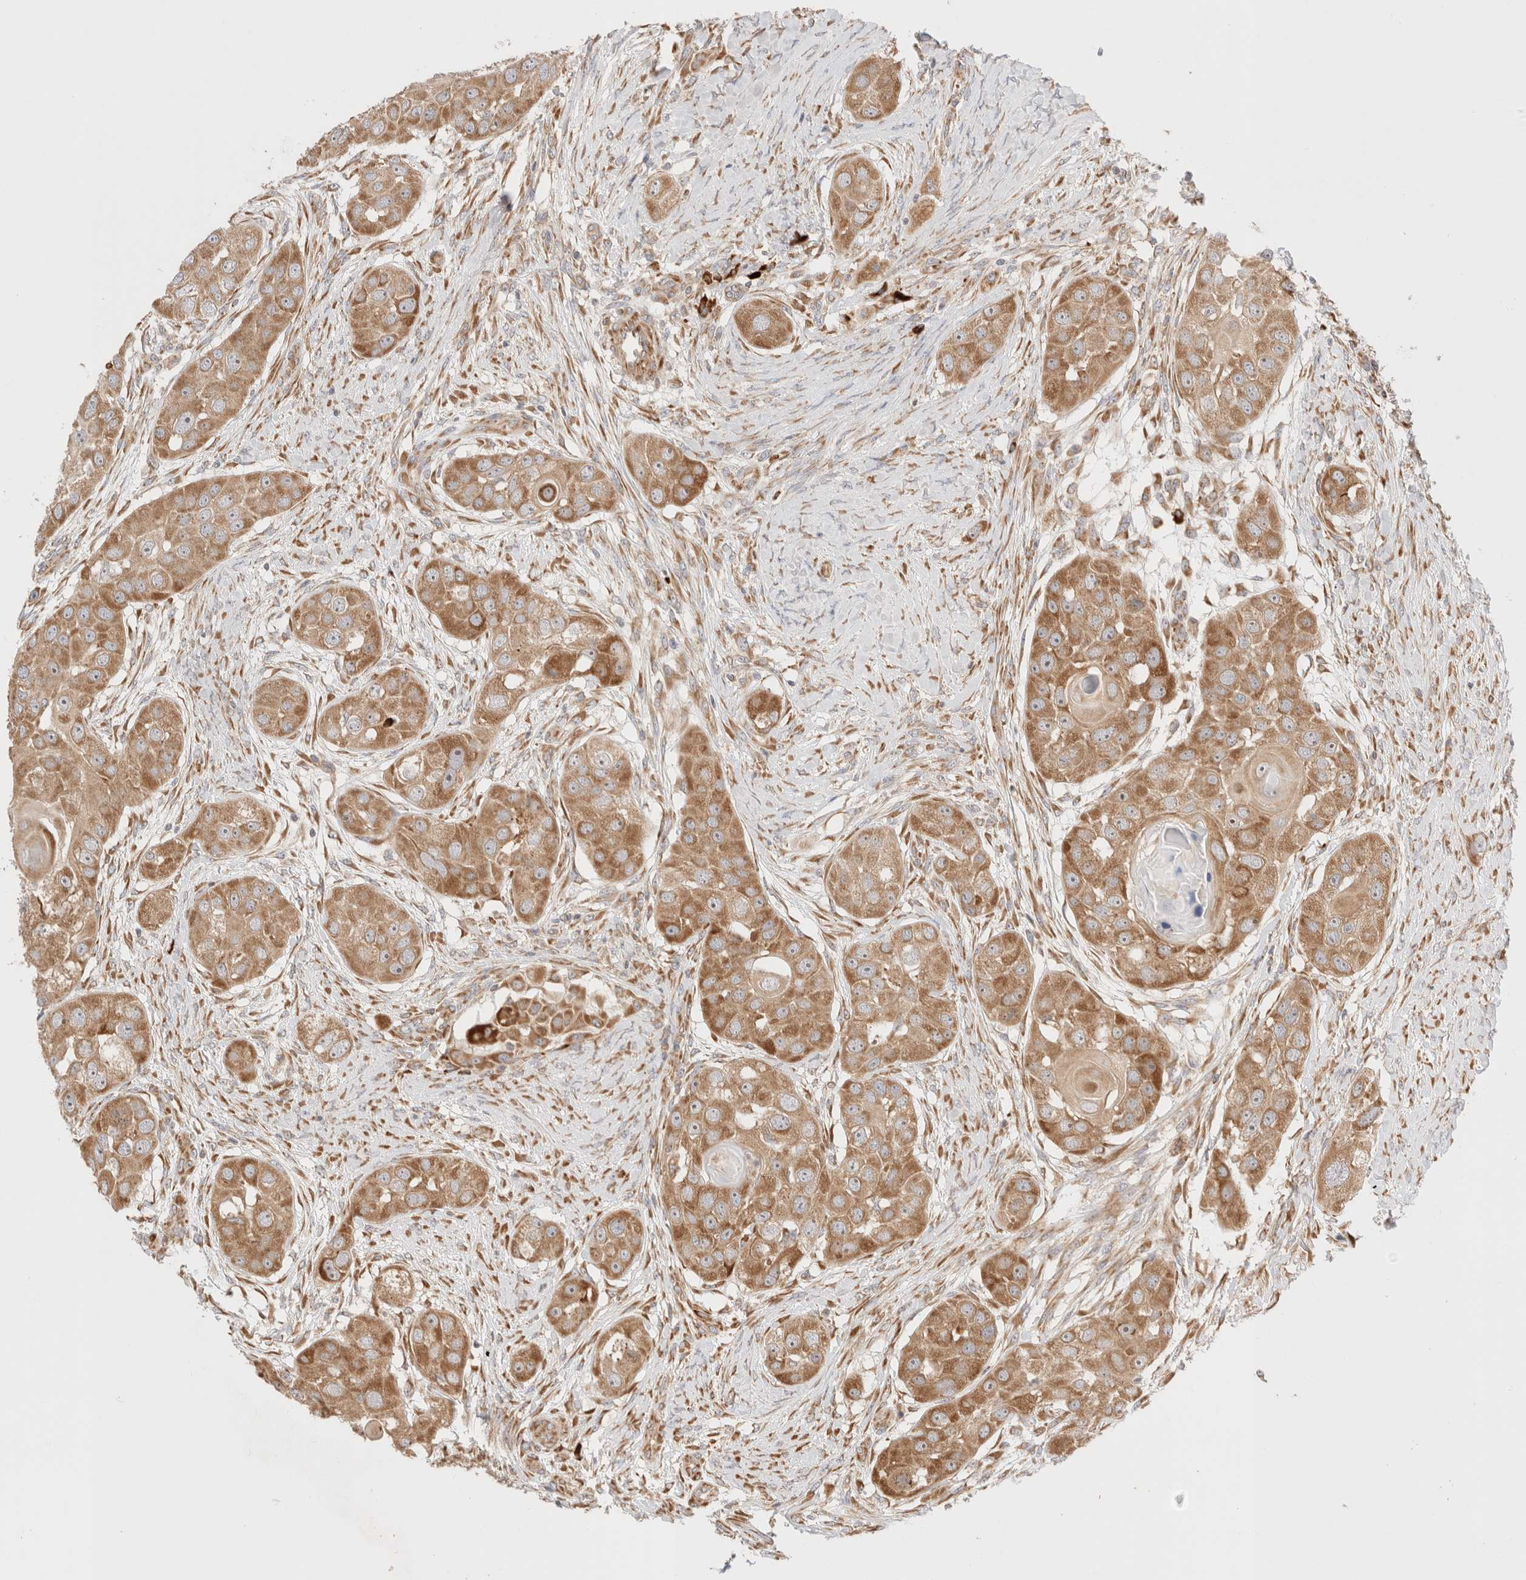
{"staining": {"intensity": "moderate", "quantity": ">75%", "location": "cytoplasmic/membranous"}, "tissue": "head and neck cancer", "cell_type": "Tumor cells", "image_type": "cancer", "snomed": [{"axis": "morphology", "description": "Normal tissue, NOS"}, {"axis": "morphology", "description": "Squamous cell carcinoma, NOS"}, {"axis": "topography", "description": "Skeletal muscle"}, {"axis": "topography", "description": "Head-Neck"}], "caption": "This micrograph shows immunohistochemistry staining of human head and neck cancer, with medium moderate cytoplasmic/membranous expression in about >75% of tumor cells.", "gene": "UTS2B", "patient": {"sex": "male", "age": 51}}